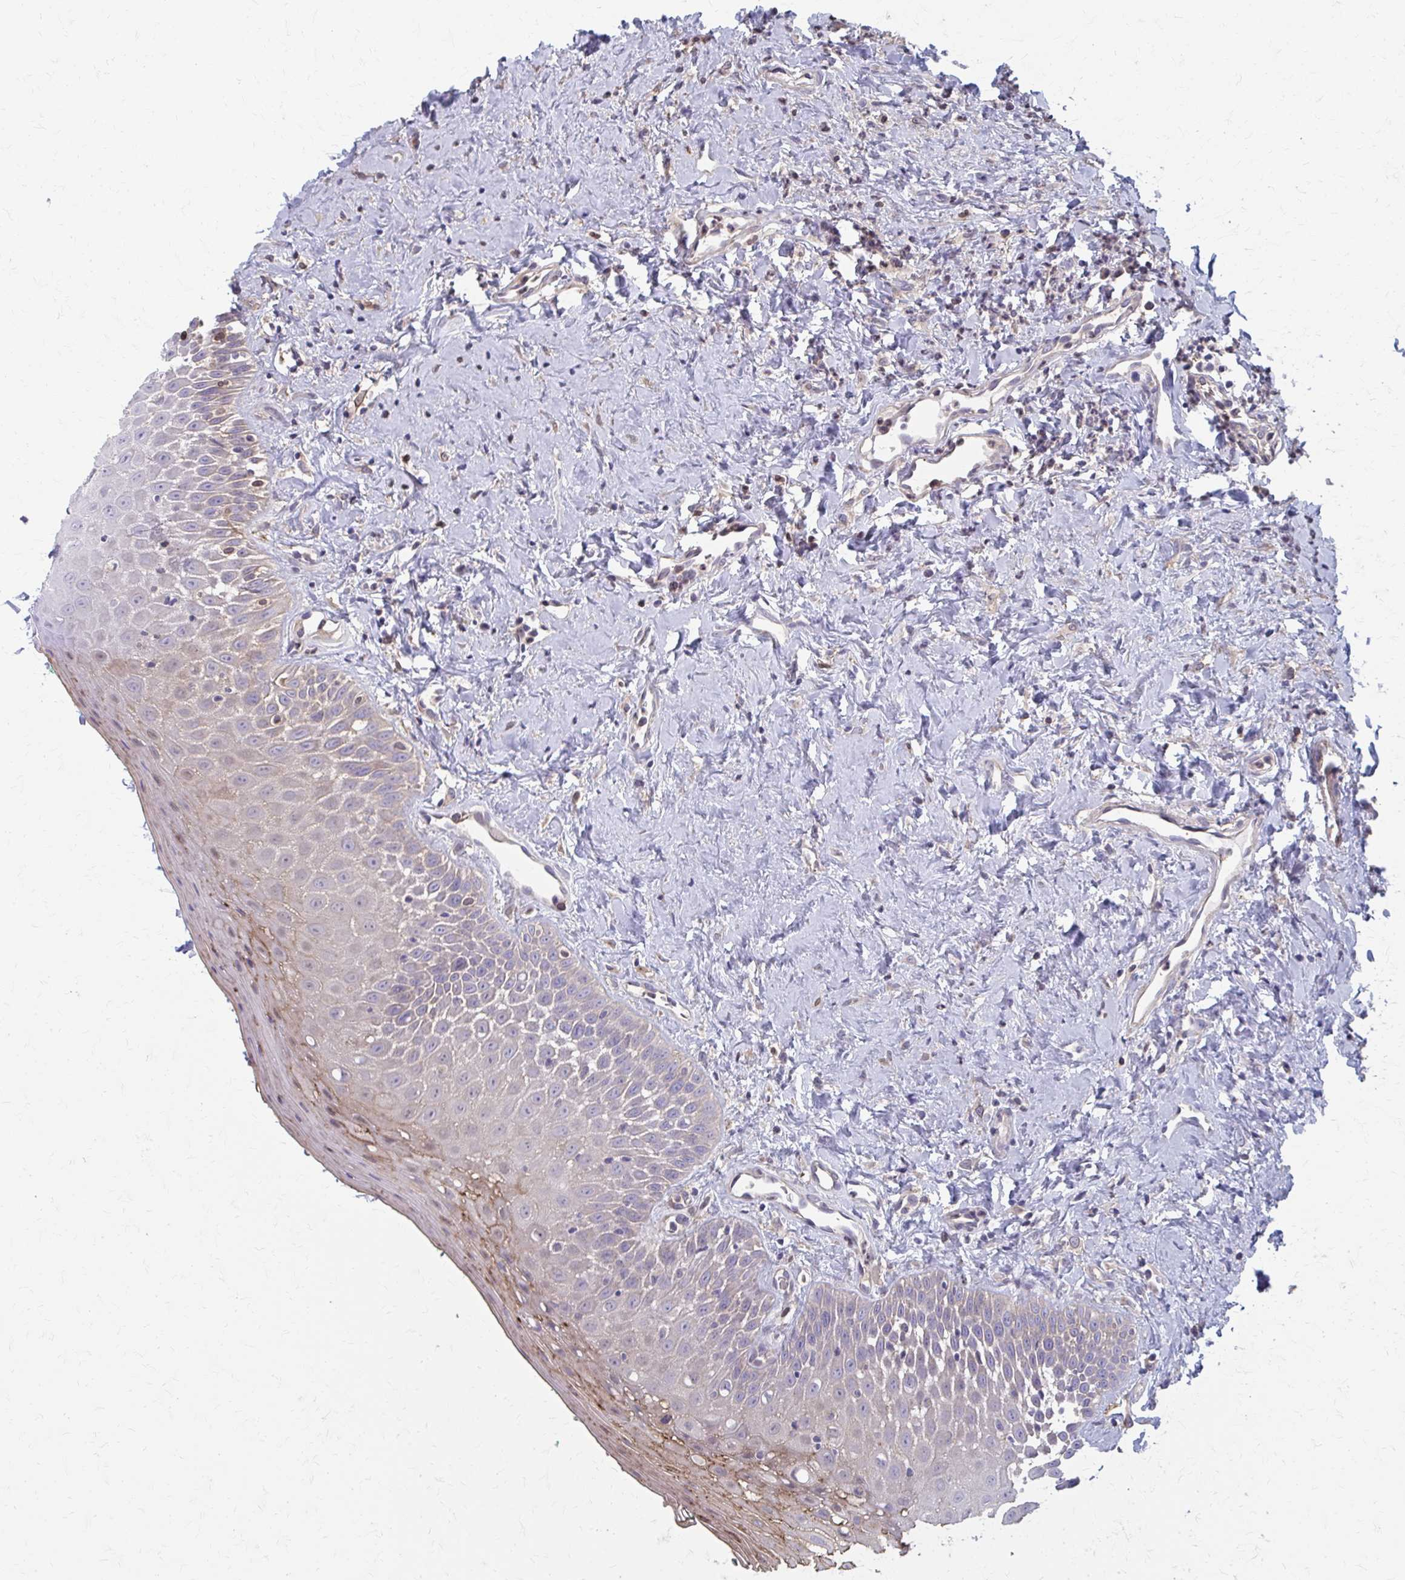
{"staining": {"intensity": "weak", "quantity": "25%-75%", "location": "cytoplasmic/membranous"}, "tissue": "oral mucosa", "cell_type": "Squamous epithelial cells", "image_type": "normal", "snomed": [{"axis": "morphology", "description": "Normal tissue, NOS"}, {"axis": "topography", "description": "Oral tissue"}], "caption": "Immunohistochemistry histopathology image of normal human oral mucosa stained for a protein (brown), which reveals low levels of weak cytoplasmic/membranous positivity in about 25%-75% of squamous epithelial cells.", "gene": "MMP14", "patient": {"sex": "female", "age": 70}}